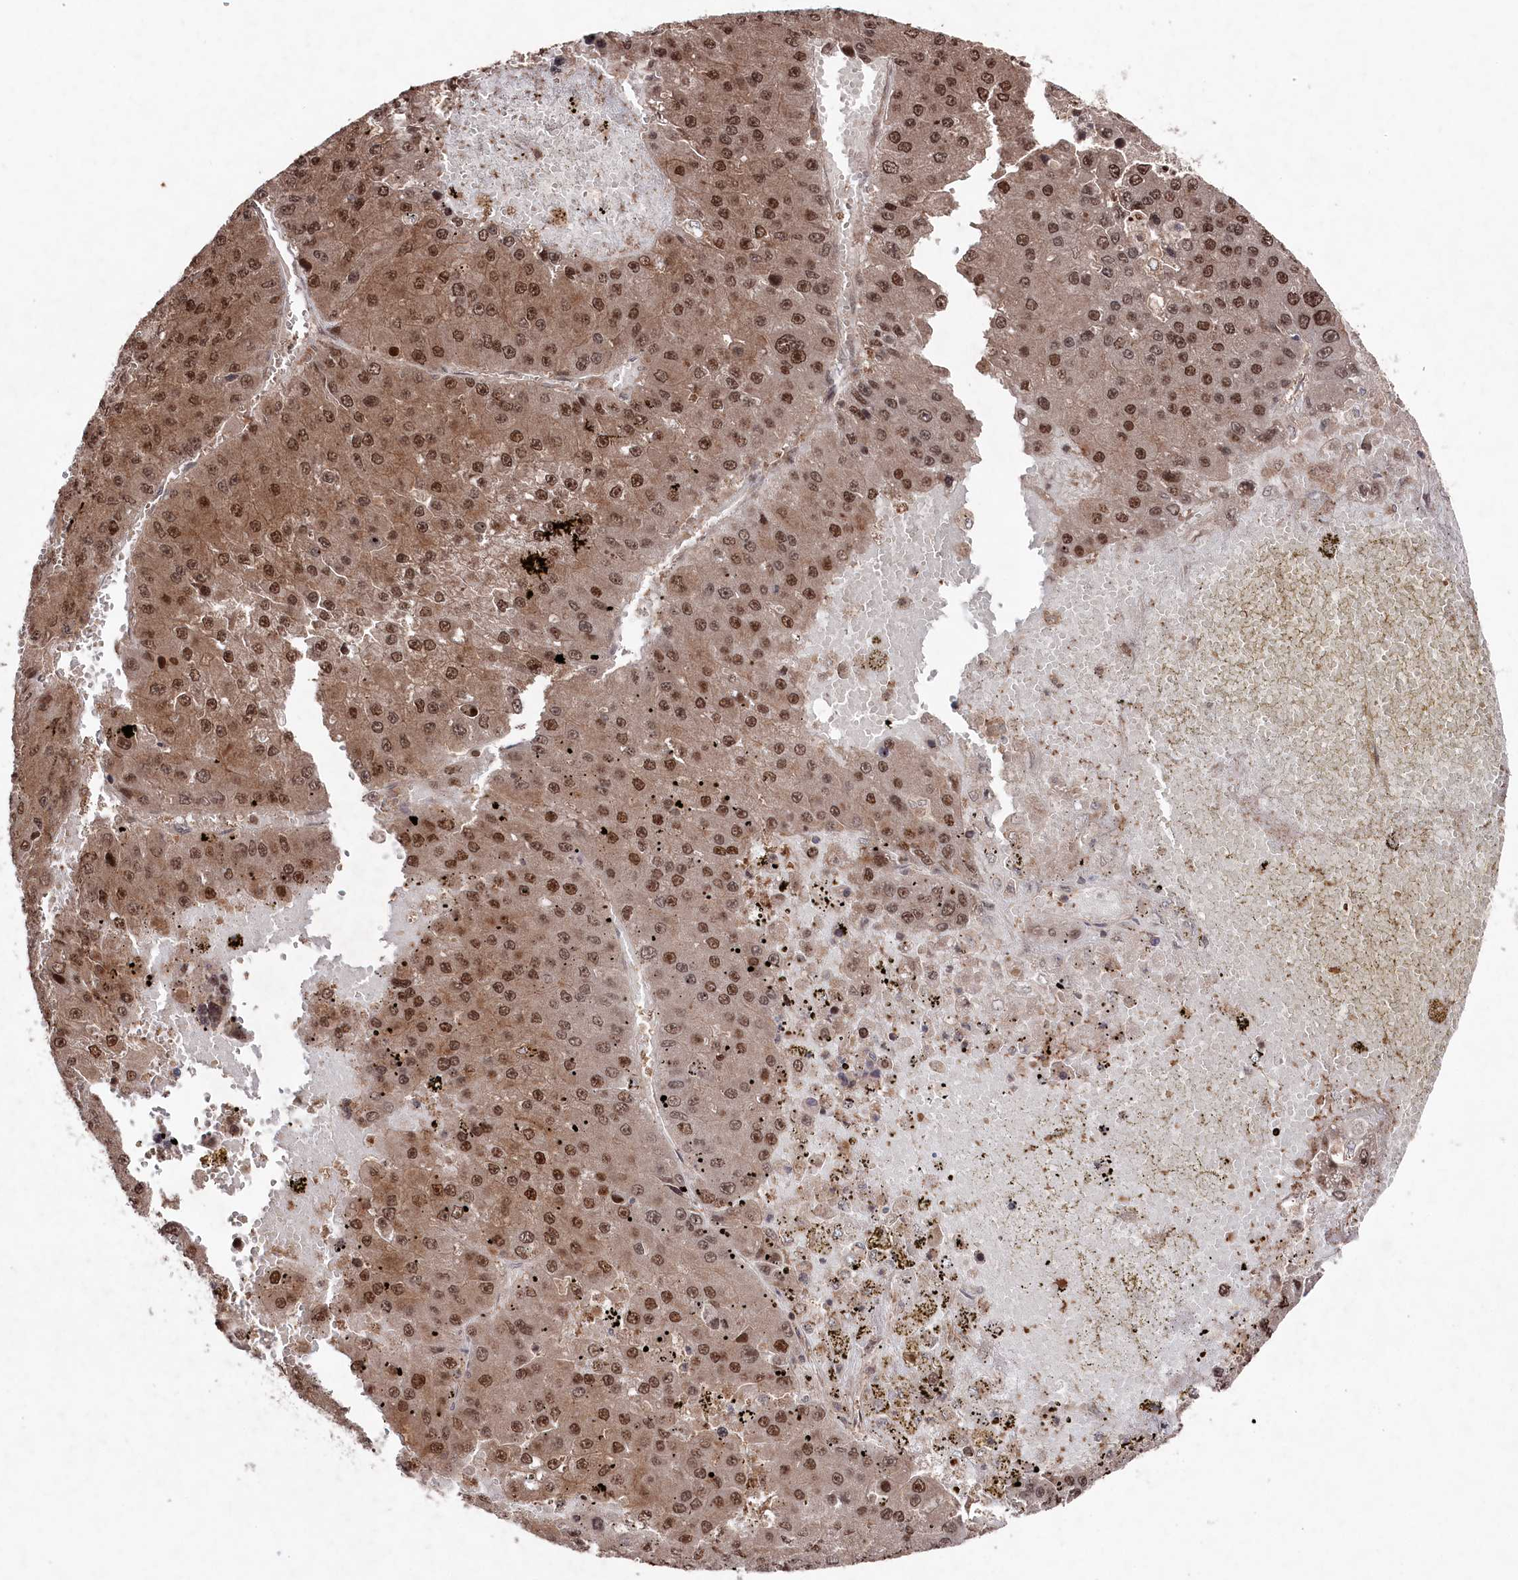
{"staining": {"intensity": "moderate", "quantity": ">75%", "location": "nuclear"}, "tissue": "liver cancer", "cell_type": "Tumor cells", "image_type": "cancer", "snomed": [{"axis": "morphology", "description": "Carcinoma, Hepatocellular, NOS"}, {"axis": "topography", "description": "Liver"}], "caption": "A brown stain shows moderate nuclear staining of a protein in liver hepatocellular carcinoma tumor cells.", "gene": "BORCS7", "patient": {"sex": "female", "age": 73}}